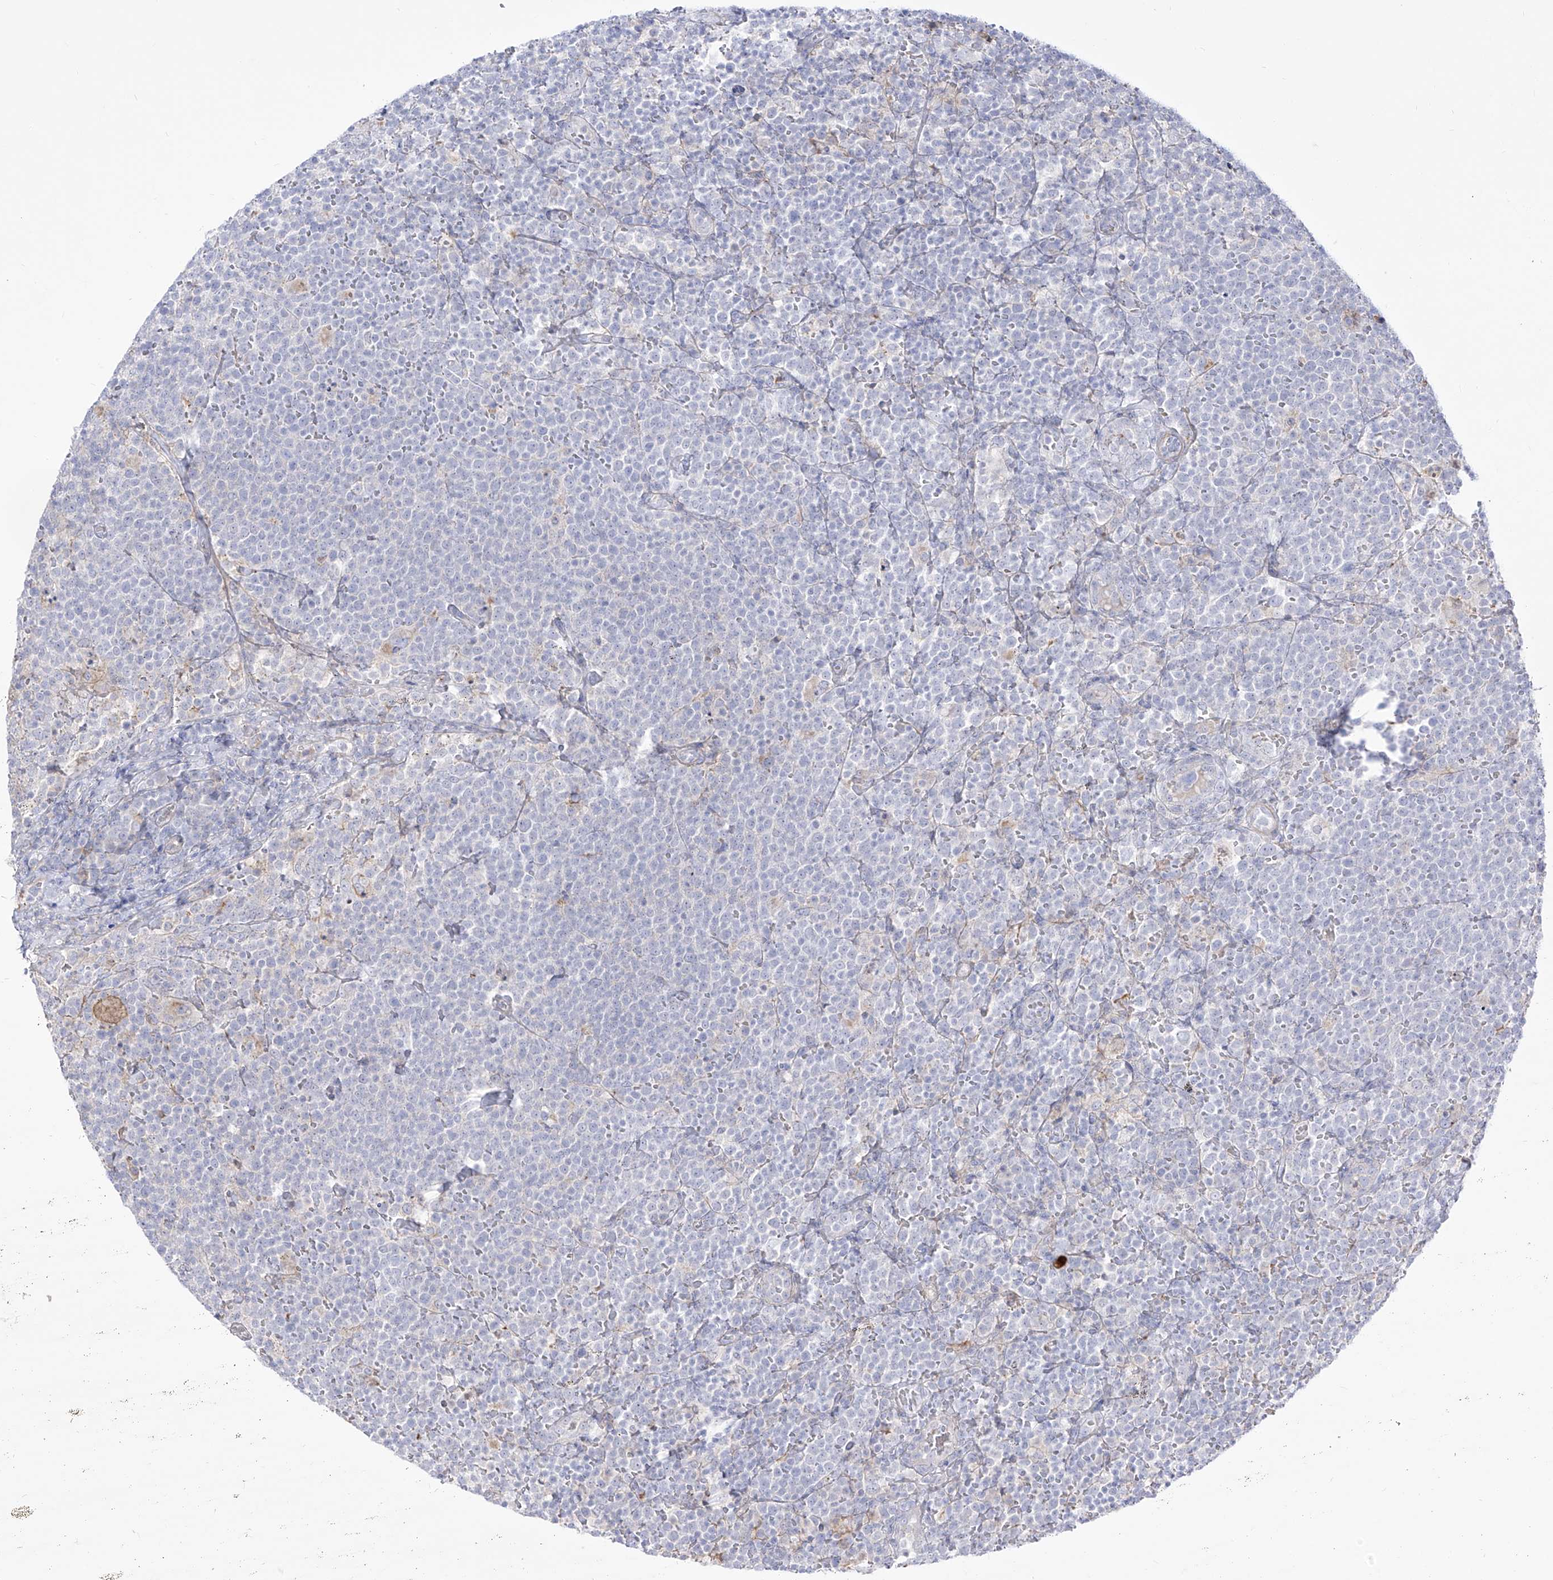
{"staining": {"intensity": "negative", "quantity": "none", "location": "none"}, "tissue": "lymphoma", "cell_type": "Tumor cells", "image_type": "cancer", "snomed": [{"axis": "morphology", "description": "Malignant lymphoma, non-Hodgkin's type, High grade"}, {"axis": "topography", "description": "Lymph node"}], "caption": "This is an IHC histopathology image of human lymphoma. There is no expression in tumor cells.", "gene": "ZGRF1", "patient": {"sex": "male", "age": 61}}